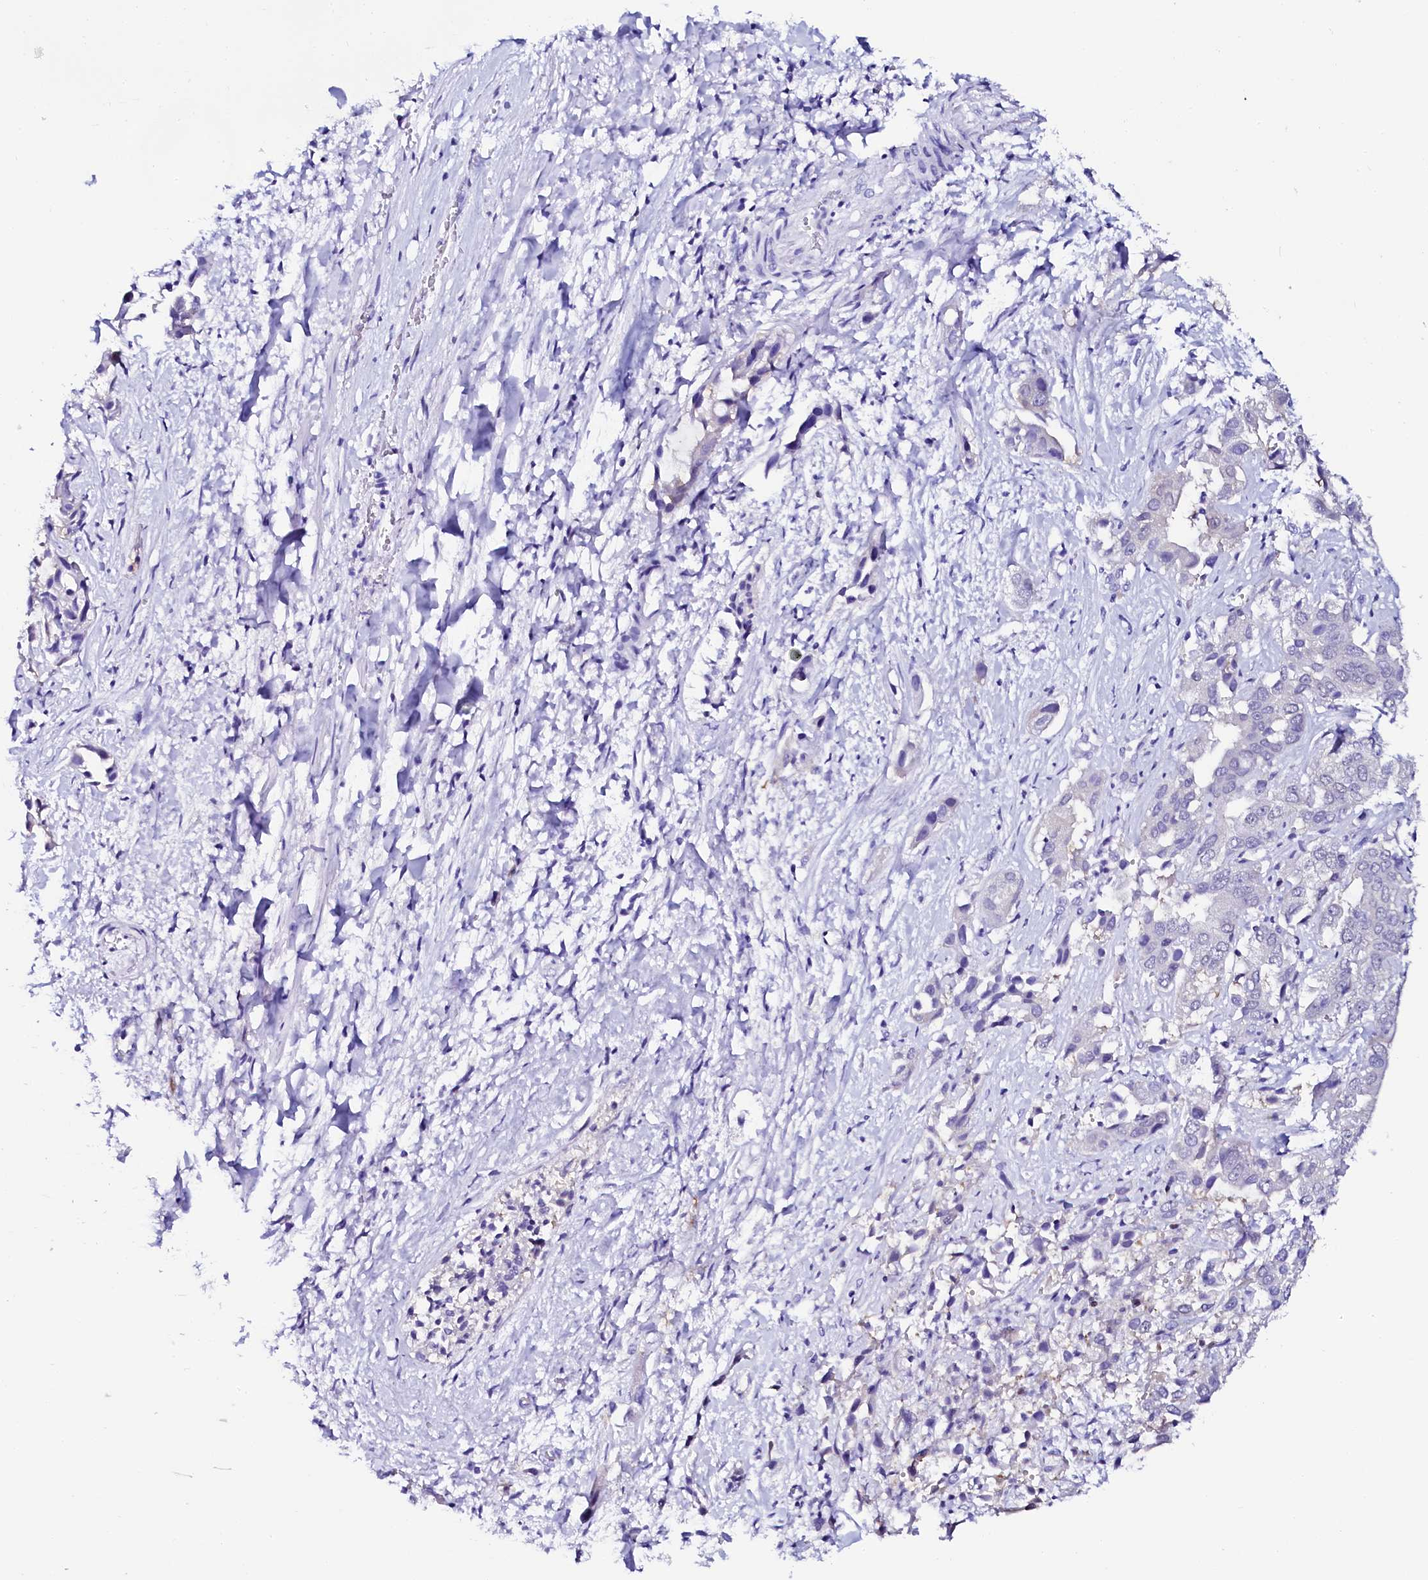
{"staining": {"intensity": "negative", "quantity": "none", "location": "none"}, "tissue": "liver cancer", "cell_type": "Tumor cells", "image_type": "cancer", "snomed": [{"axis": "morphology", "description": "Cholangiocarcinoma"}, {"axis": "topography", "description": "Liver"}], "caption": "Micrograph shows no protein expression in tumor cells of cholangiocarcinoma (liver) tissue.", "gene": "SORD", "patient": {"sex": "female", "age": 52}}